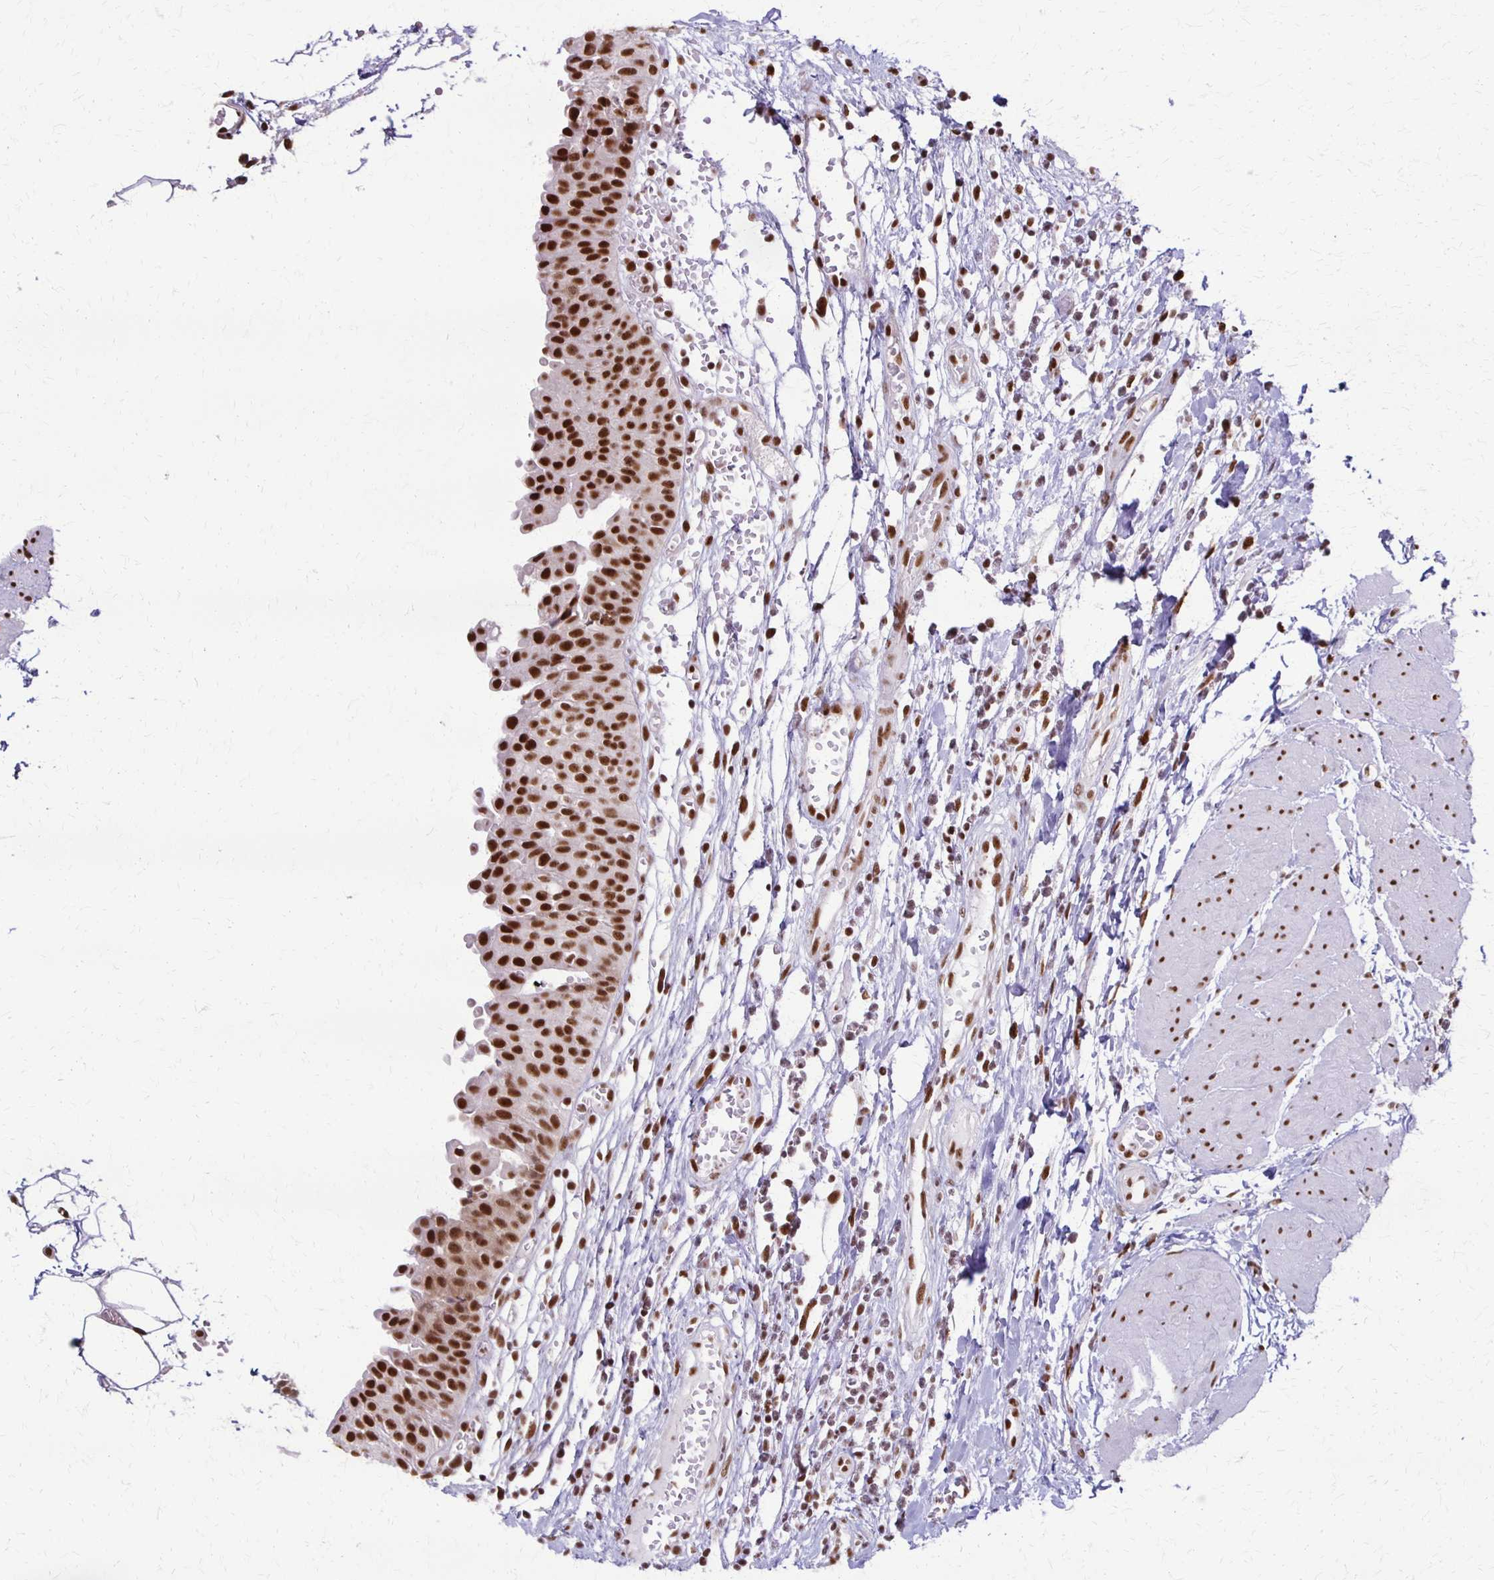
{"staining": {"intensity": "strong", "quantity": ">75%", "location": "nuclear"}, "tissue": "urinary bladder", "cell_type": "Urothelial cells", "image_type": "normal", "snomed": [{"axis": "morphology", "description": "Normal tissue, NOS"}, {"axis": "topography", "description": "Urinary bladder"}], "caption": "High-power microscopy captured an IHC micrograph of unremarkable urinary bladder, revealing strong nuclear expression in about >75% of urothelial cells.", "gene": "XRCC6", "patient": {"sex": "male", "age": 64}}